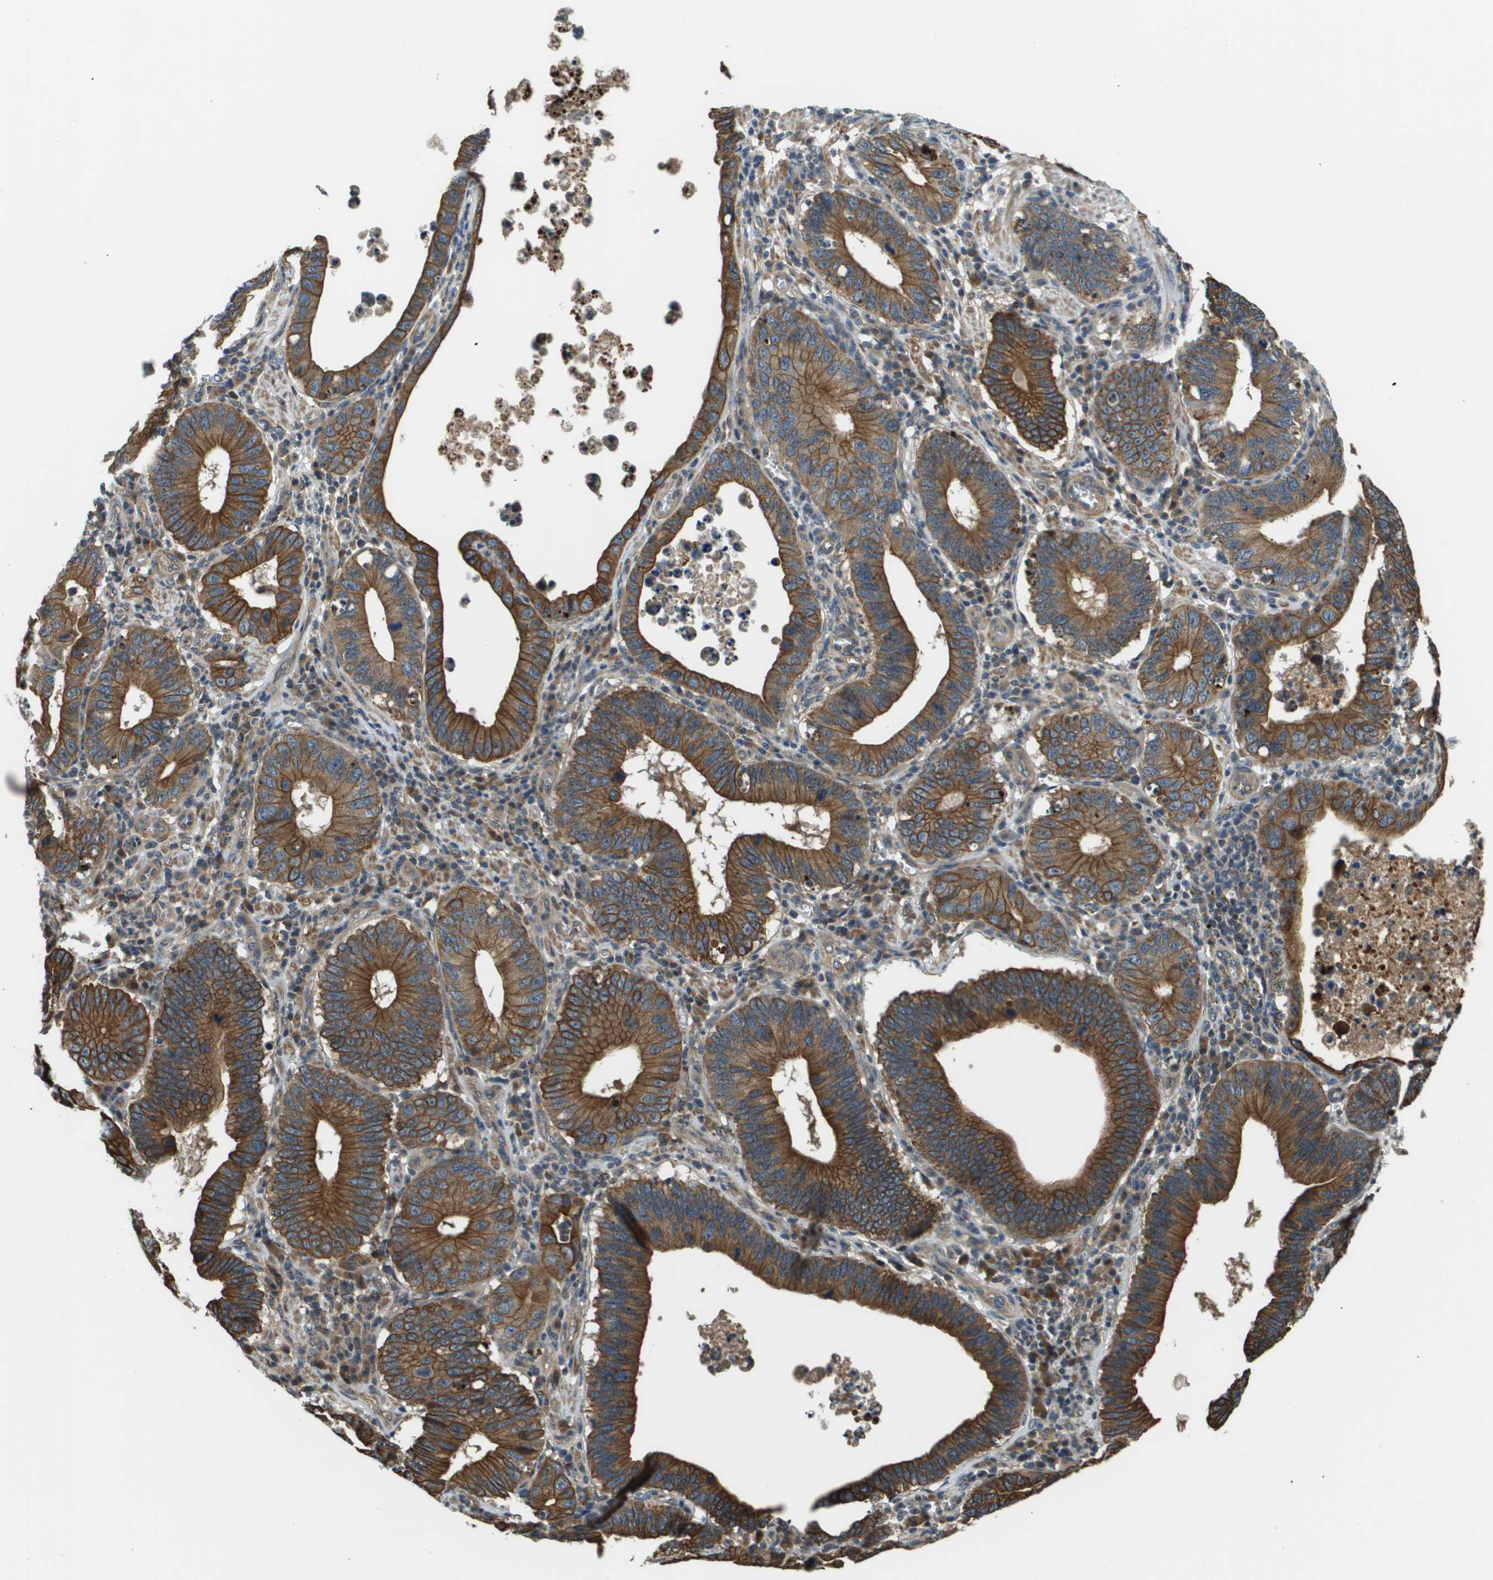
{"staining": {"intensity": "strong", "quantity": ">75%", "location": "cytoplasmic/membranous"}, "tissue": "stomach cancer", "cell_type": "Tumor cells", "image_type": "cancer", "snomed": [{"axis": "morphology", "description": "Adenocarcinoma, NOS"}, {"axis": "topography", "description": "Stomach"}, {"axis": "topography", "description": "Gastric cardia"}], "caption": "Adenocarcinoma (stomach) stained with immunohistochemistry exhibits strong cytoplasmic/membranous expression in approximately >75% of tumor cells.", "gene": "CDKN2C", "patient": {"sex": "male", "age": 59}}